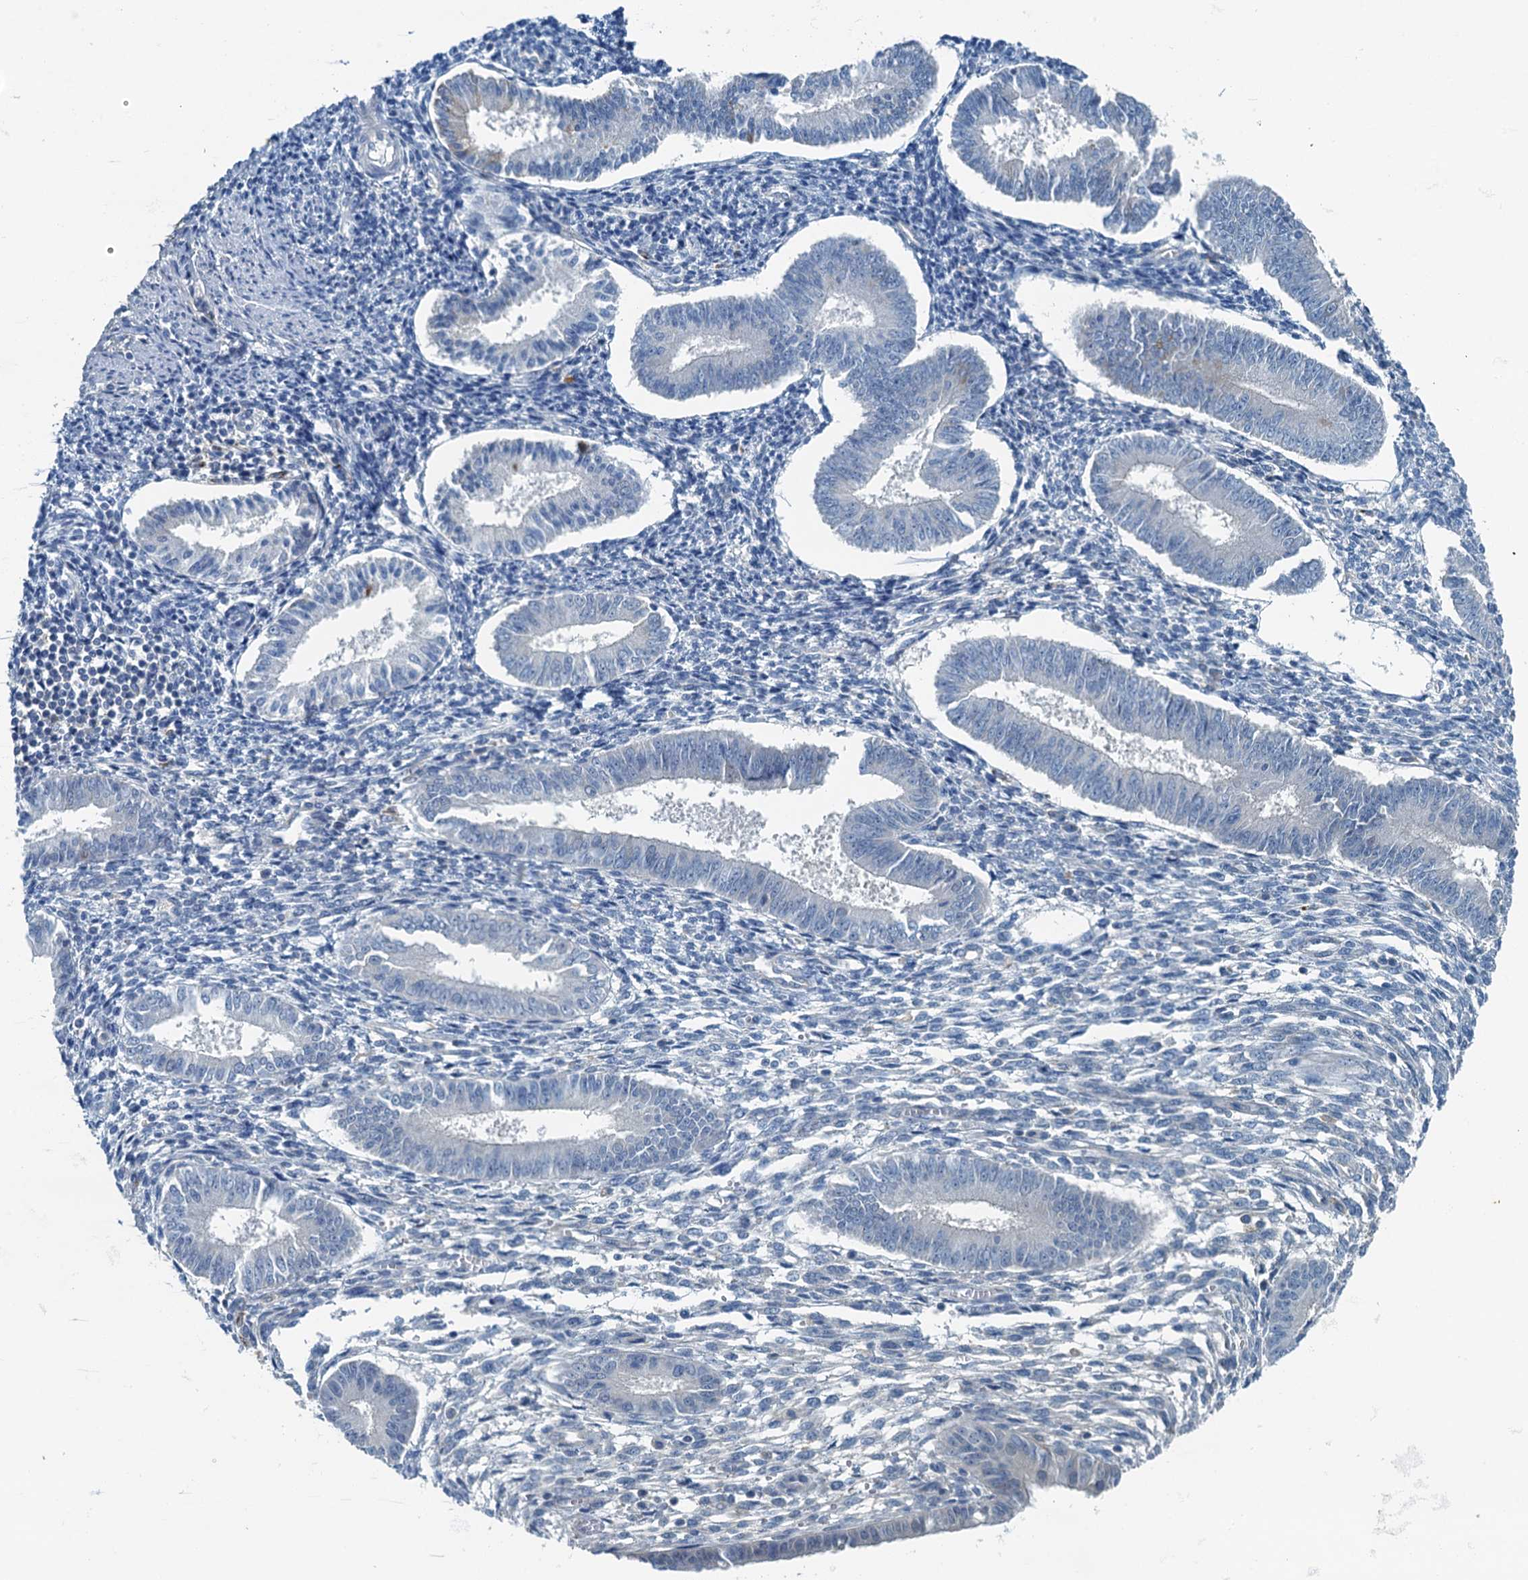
{"staining": {"intensity": "negative", "quantity": "none", "location": "none"}, "tissue": "endometrium", "cell_type": "Cells in endometrial stroma", "image_type": "normal", "snomed": [{"axis": "morphology", "description": "Normal tissue, NOS"}, {"axis": "topography", "description": "Uterus"}, {"axis": "topography", "description": "Endometrium"}], "caption": "Endometrium stained for a protein using immunohistochemistry (IHC) demonstrates no staining cells in endometrial stroma.", "gene": "THAP10", "patient": {"sex": "female", "age": 48}}